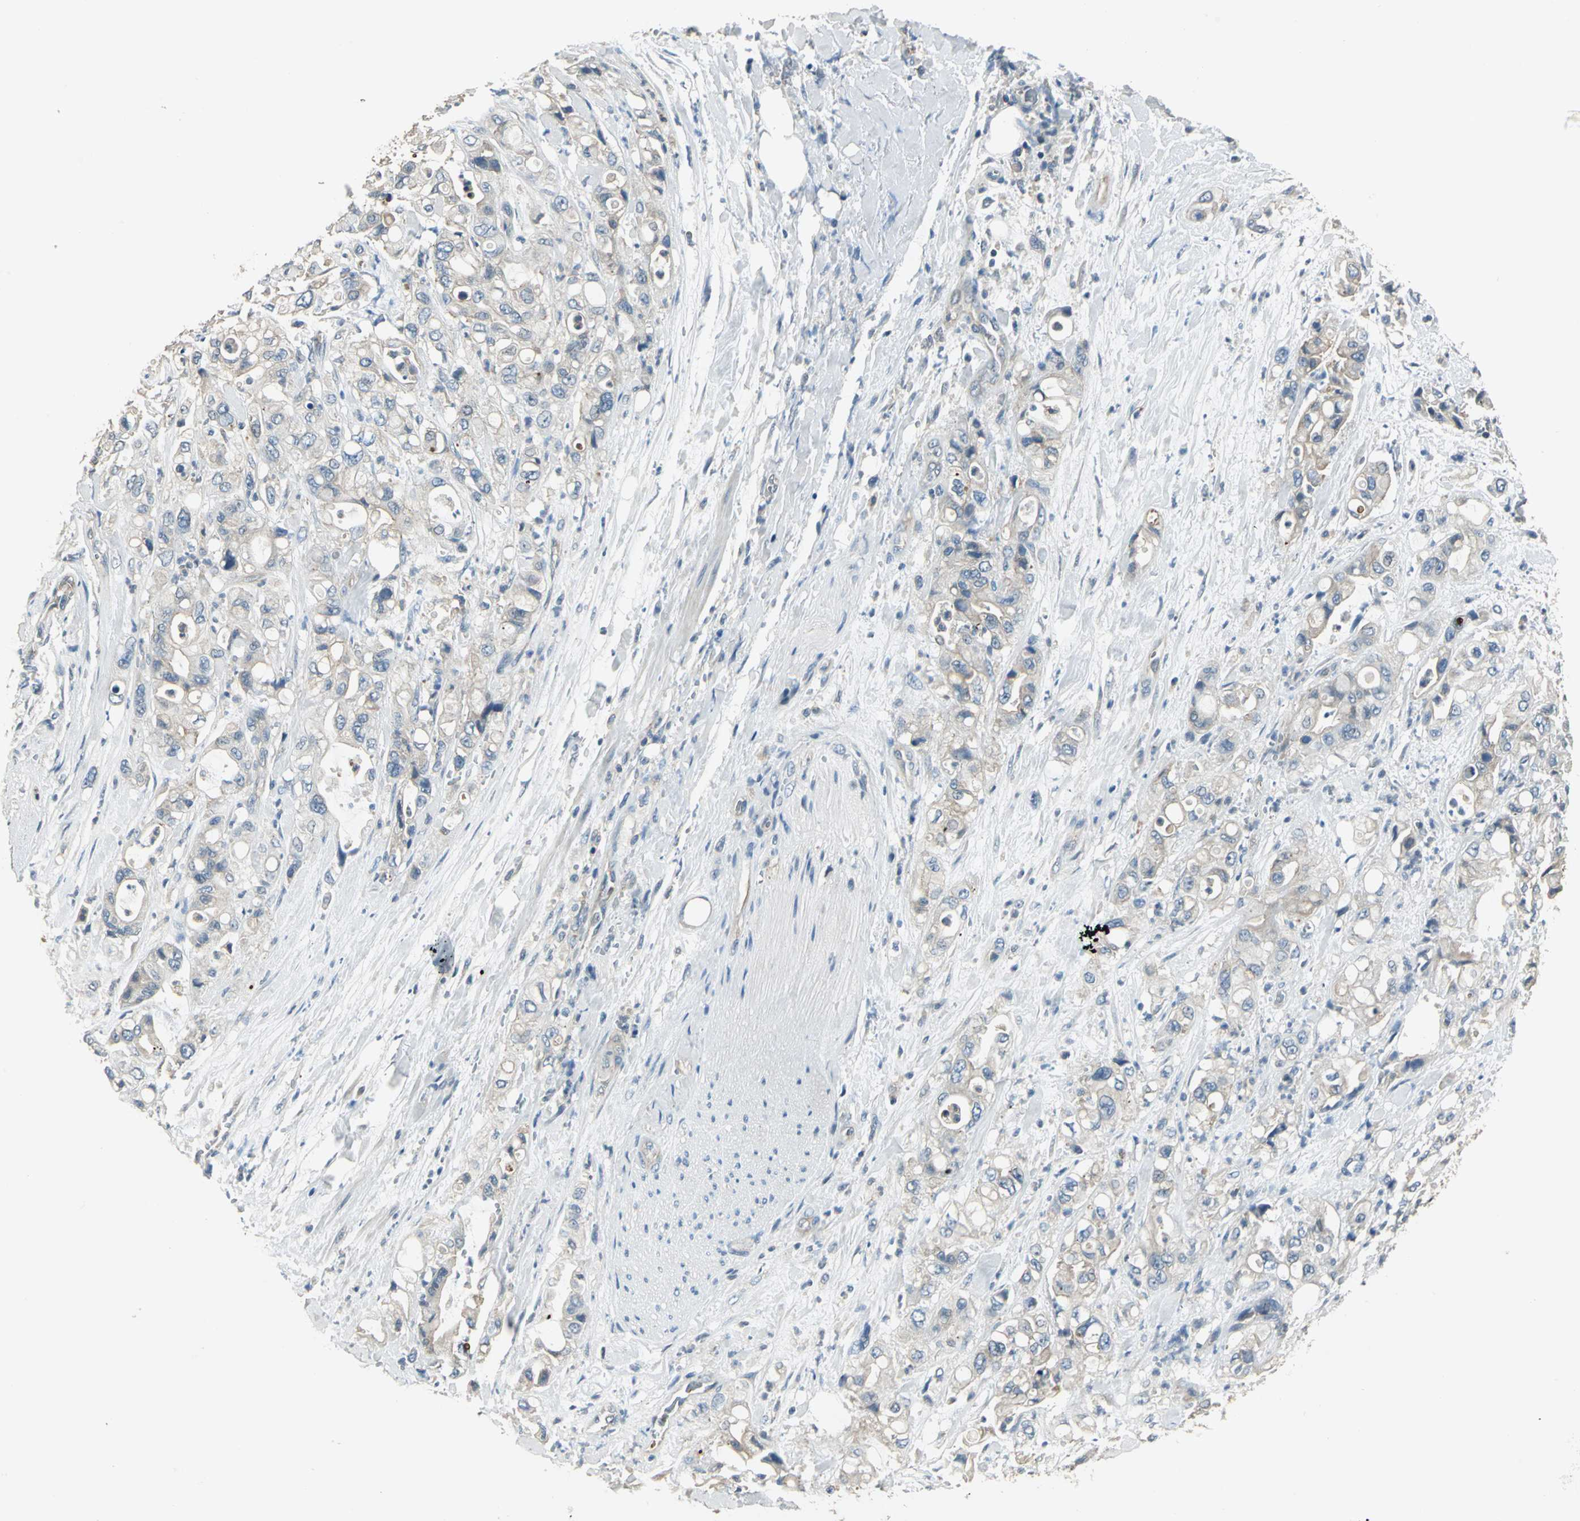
{"staining": {"intensity": "weak", "quantity": "25%-75%", "location": "cytoplasmic/membranous"}, "tissue": "pancreatic cancer", "cell_type": "Tumor cells", "image_type": "cancer", "snomed": [{"axis": "morphology", "description": "Adenocarcinoma, NOS"}, {"axis": "topography", "description": "Pancreas"}], "caption": "Immunohistochemical staining of human pancreatic cancer exhibits low levels of weak cytoplasmic/membranous protein positivity in about 25%-75% of tumor cells. Using DAB (3,3'-diaminobenzidine) (brown) and hematoxylin (blue) stains, captured at high magnification using brightfield microscopy.", "gene": "RAPGEF1", "patient": {"sex": "male", "age": 70}}